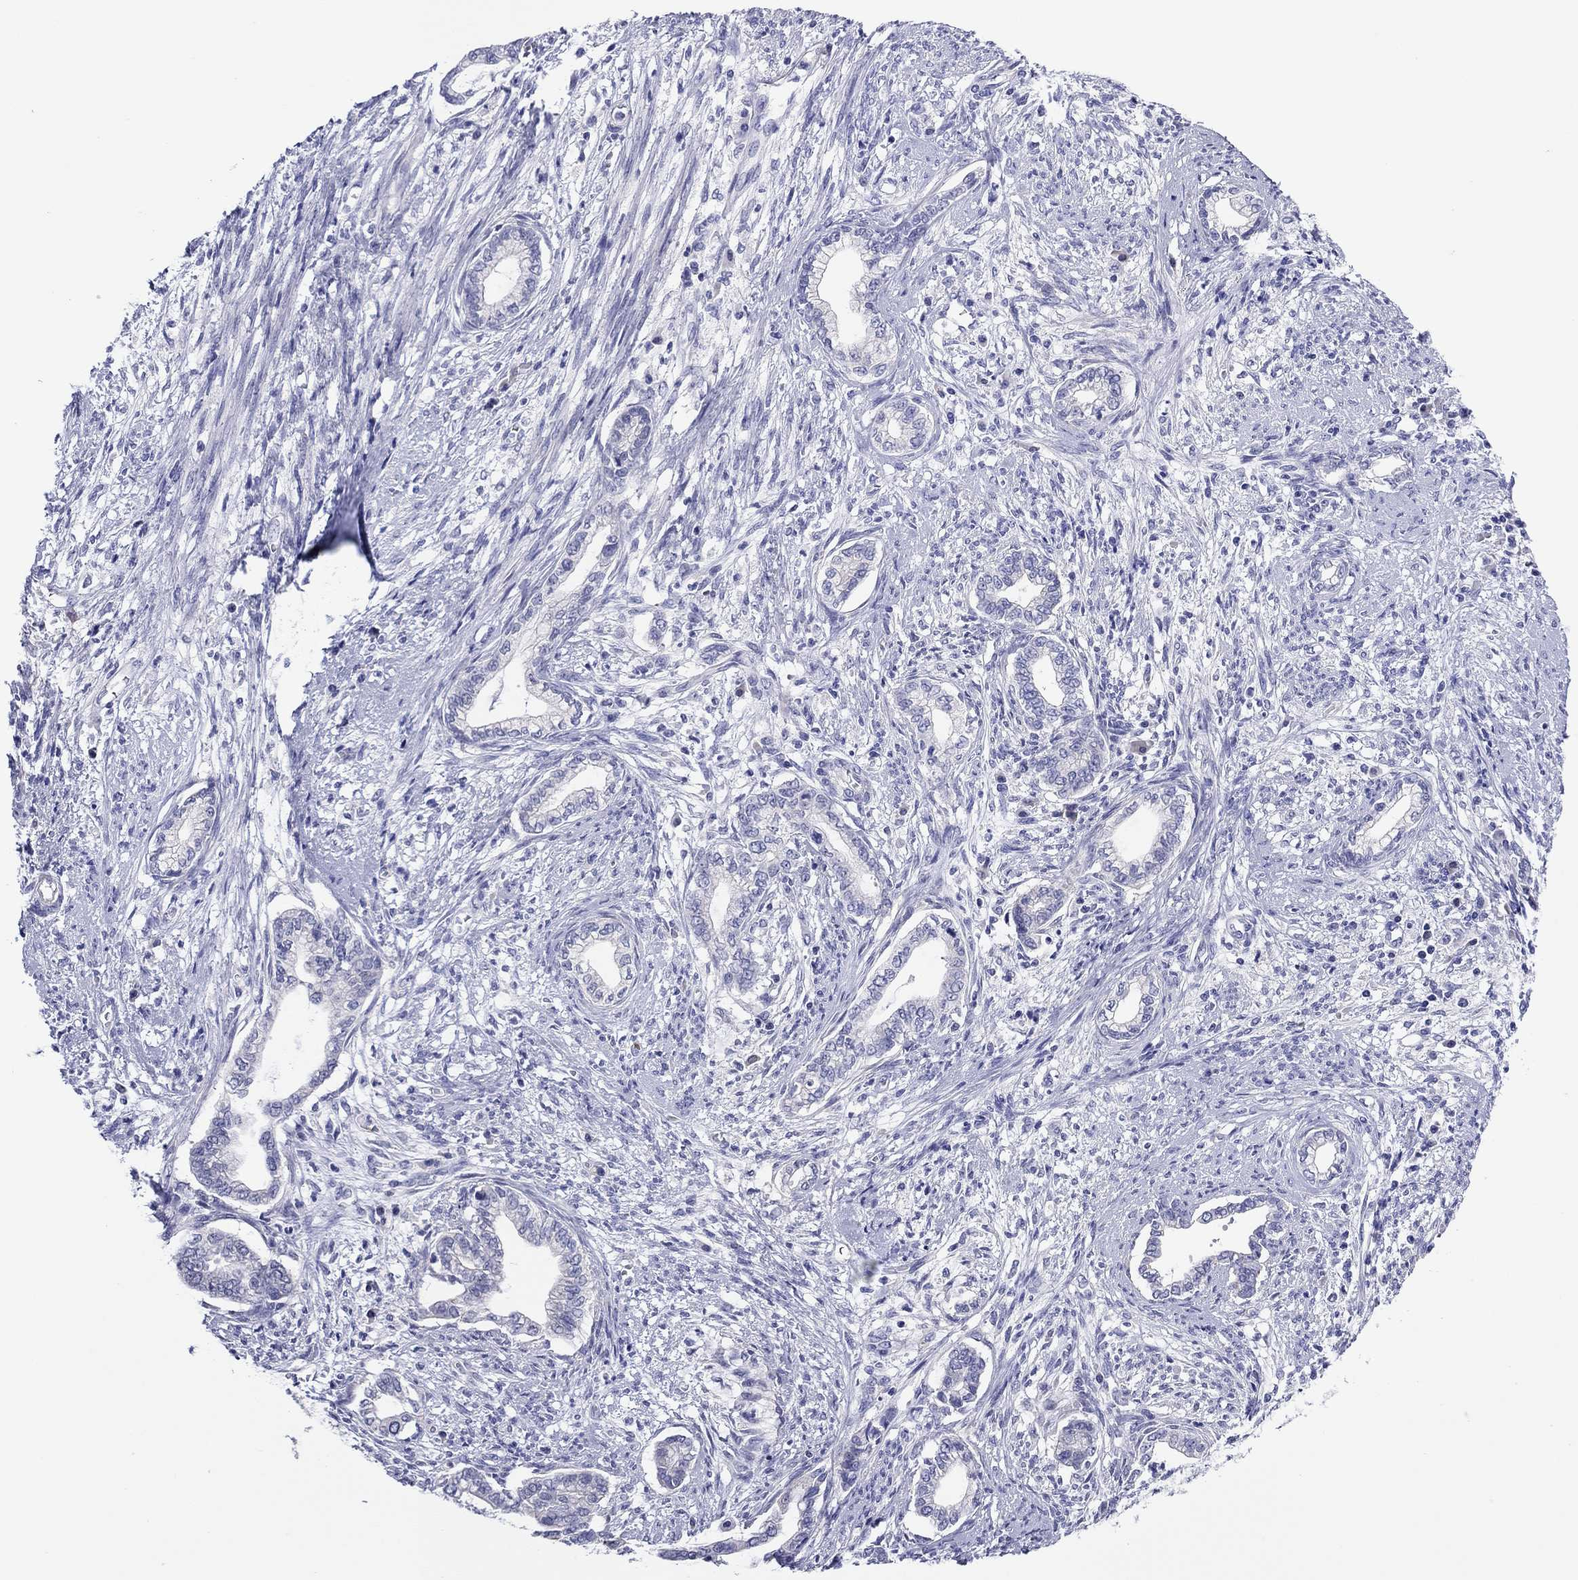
{"staining": {"intensity": "negative", "quantity": "none", "location": "none"}, "tissue": "cervical cancer", "cell_type": "Tumor cells", "image_type": "cancer", "snomed": [{"axis": "morphology", "description": "Adenocarcinoma, NOS"}, {"axis": "topography", "description": "Cervix"}], "caption": "A micrograph of human cervical cancer (adenocarcinoma) is negative for staining in tumor cells. (Immunohistochemistry (ihc), brightfield microscopy, high magnification).", "gene": "MGAT4C", "patient": {"sex": "female", "age": 62}}